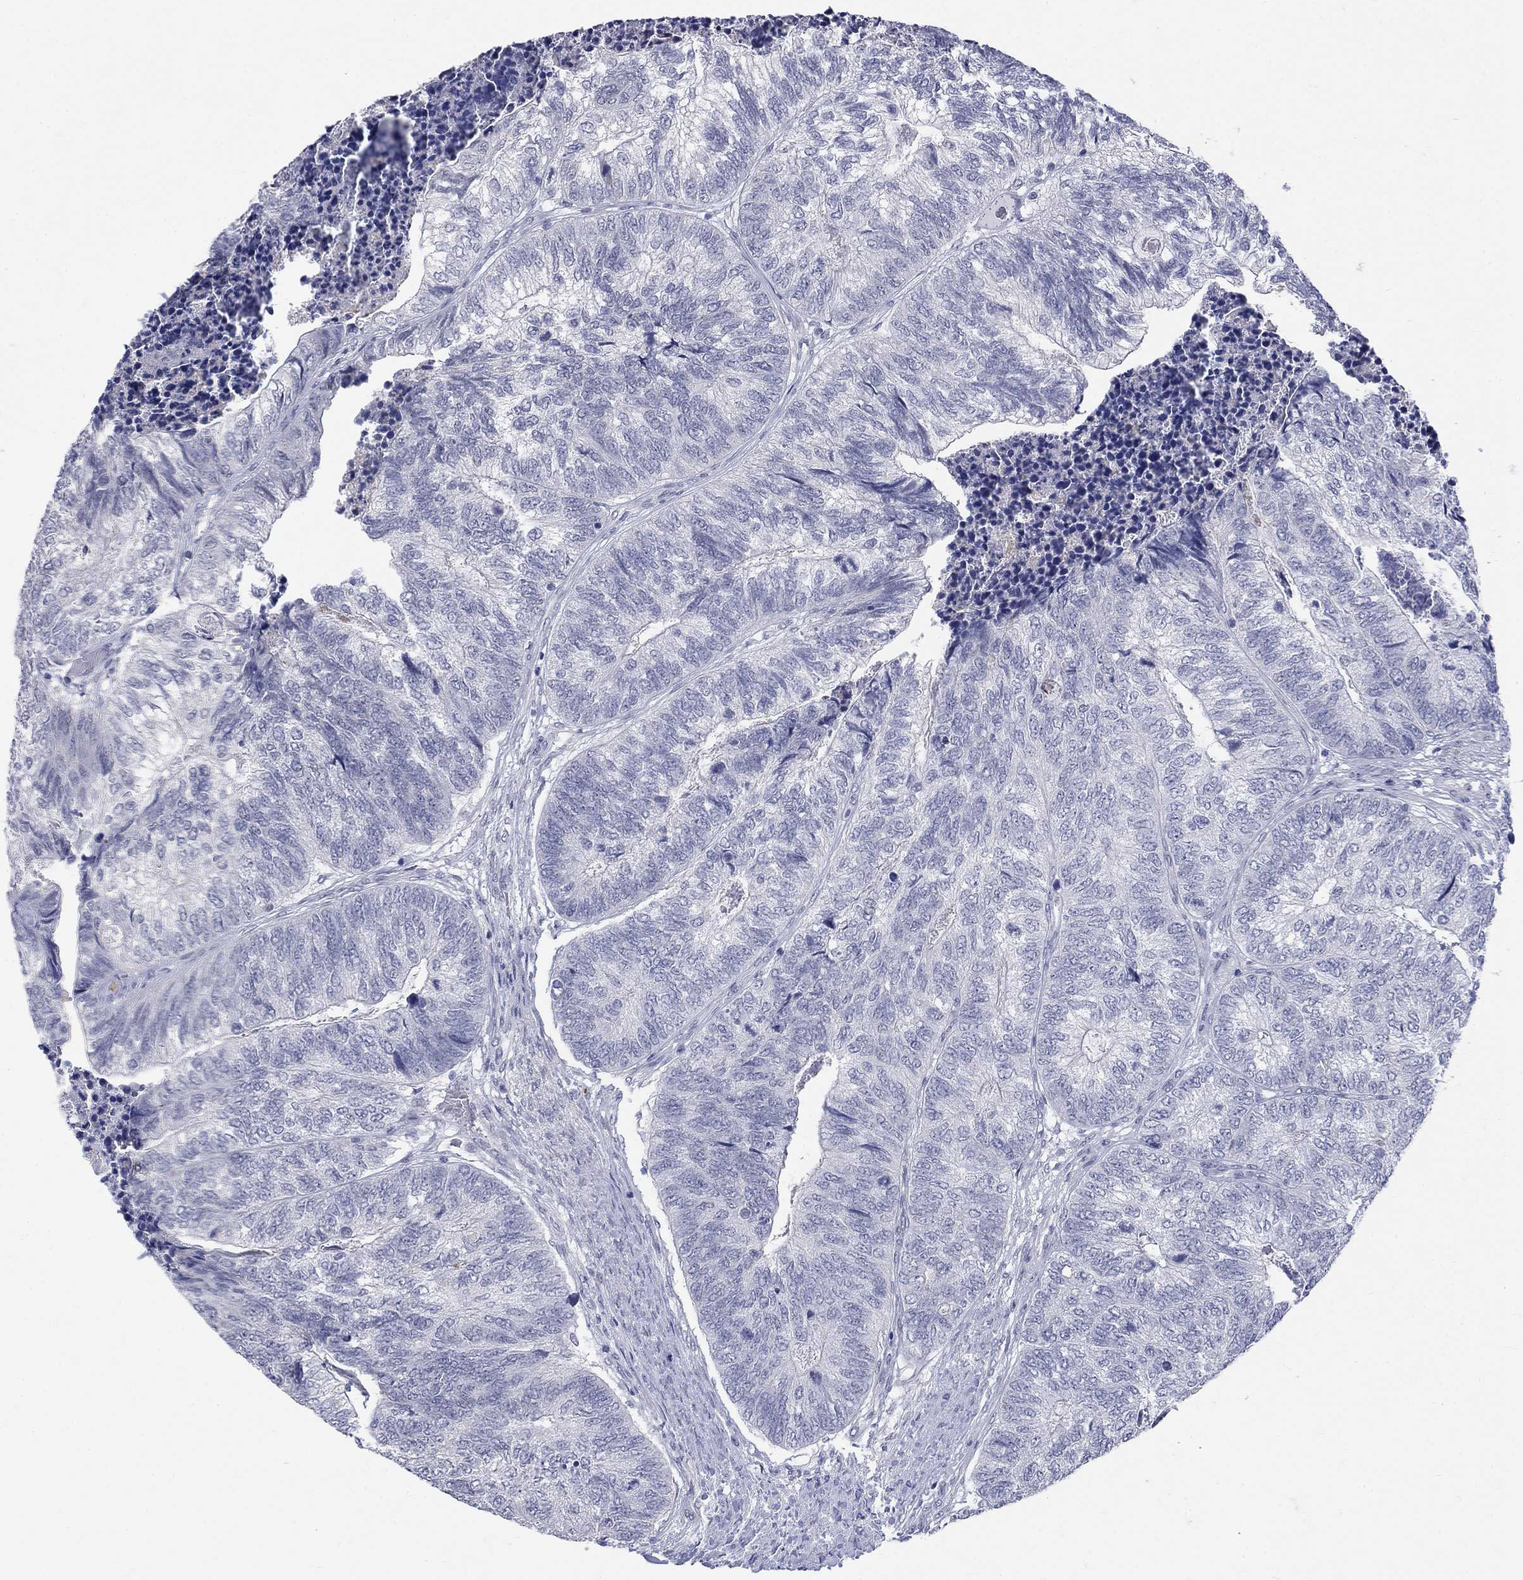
{"staining": {"intensity": "negative", "quantity": "none", "location": "none"}, "tissue": "colorectal cancer", "cell_type": "Tumor cells", "image_type": "cancer", "snomed": [{"axis": "morphology", "description": "Adenocarcinoma, NOS"}, {"axis": "topography", "description": "Colon"}], "caption": "The IHC image has no significant expression in tumor cells of adenocarcinoma (colorectal) tissue.", "gene": "ECEL1", "patient": {"sex": "female", "age": 67}}